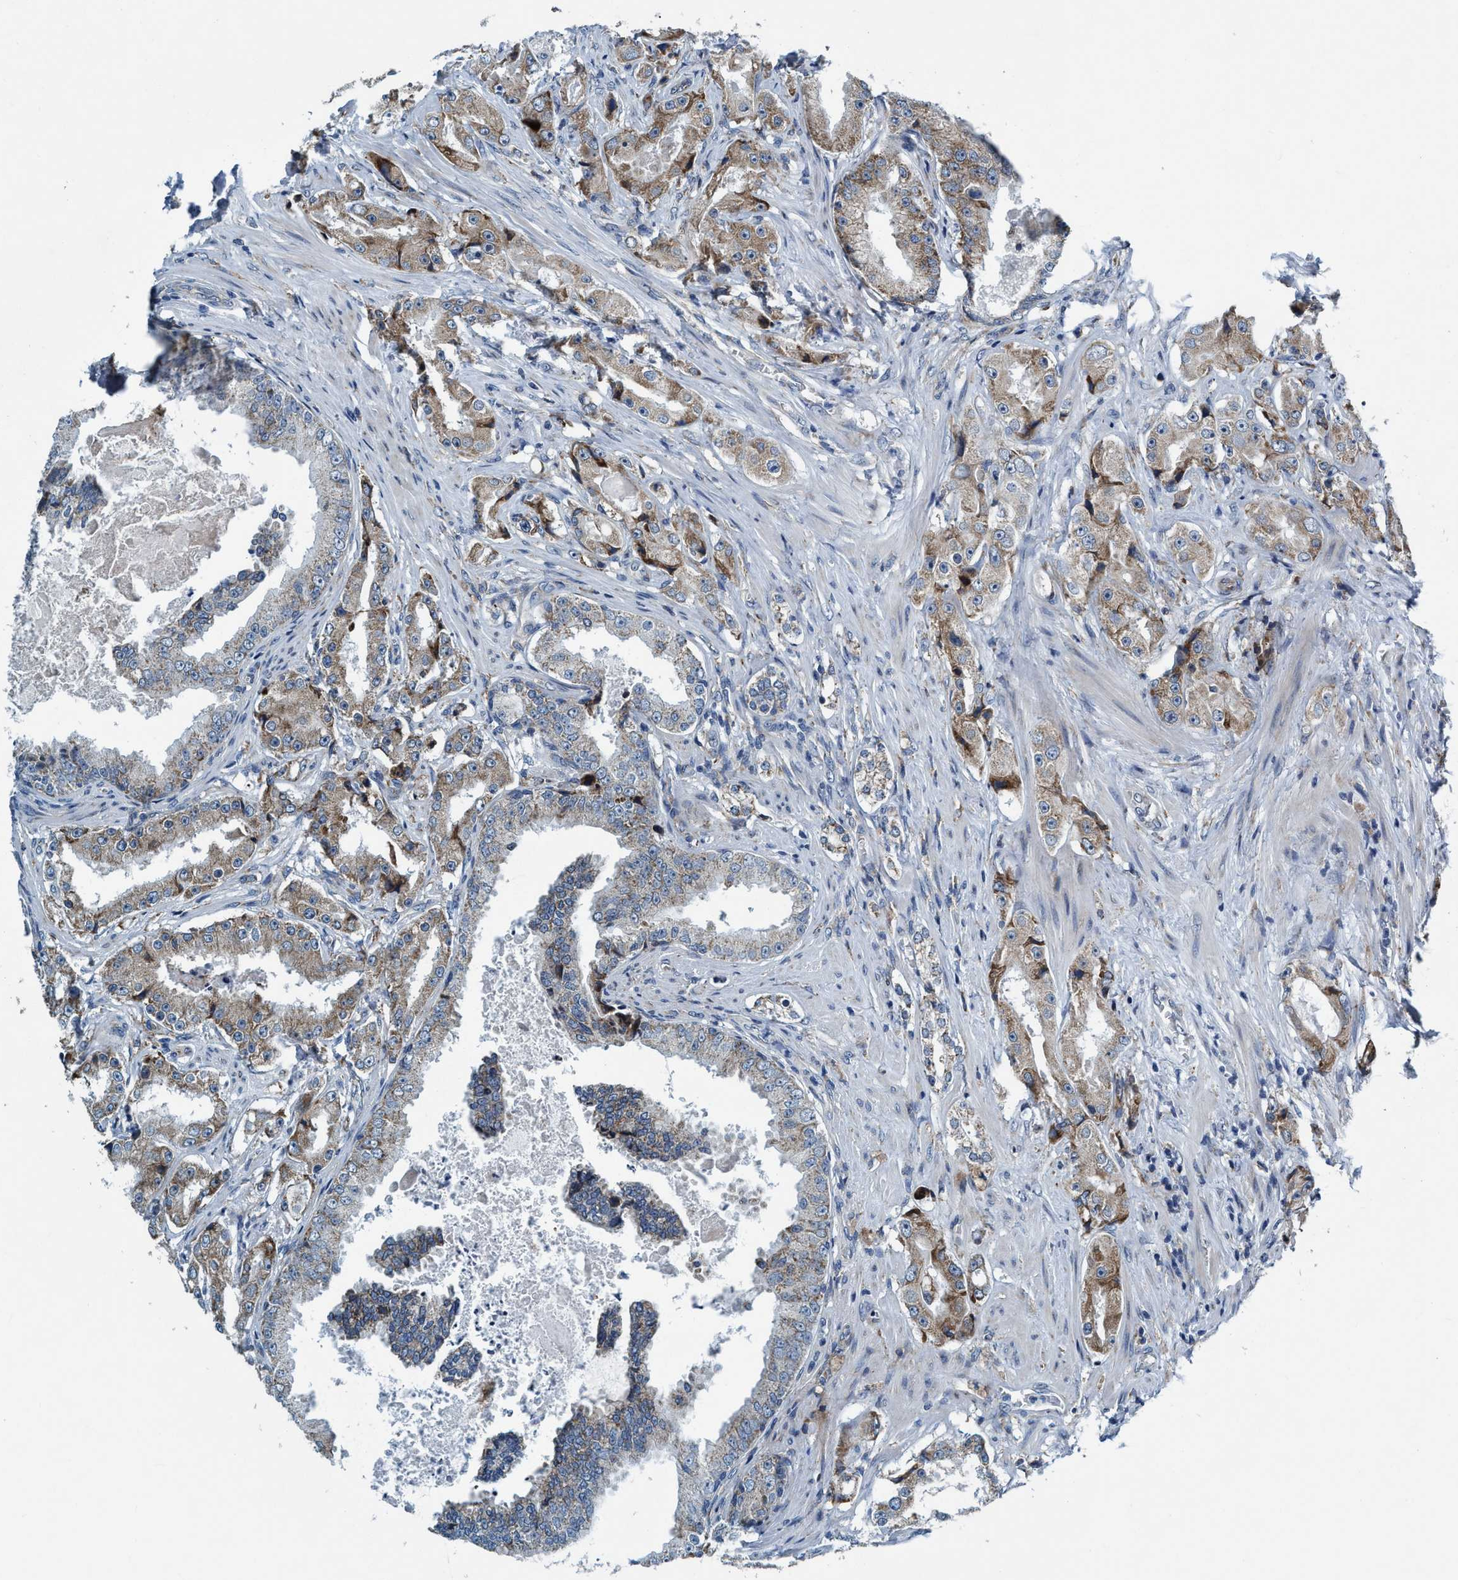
{"staining": {"intensity": "moderate", "quantity": "25%-75%", "location": "cytoplasmic/membranous"}, "tissue": "prostate cancer", "cell_type": "Tumor cells", "image_type": "cancer", "snomed": [{"axis": "morphology", "description": "Adenocarcinoma, High grade"}, {"axis": "topography", "description": "Prostate"}], "caption": "Tumor cells show medium levels of moderate cytoplasmic/membranous expression in about 25%-75% of cells in prostate cancer. (Stains: DAB (3,3'-diaminobenzidine) in brown, nuclei in blue, Microscopy: brightfield microscopy at high magnification).", "gene": "ARMC9", "patient": {"sex": "male", "age": 73}}